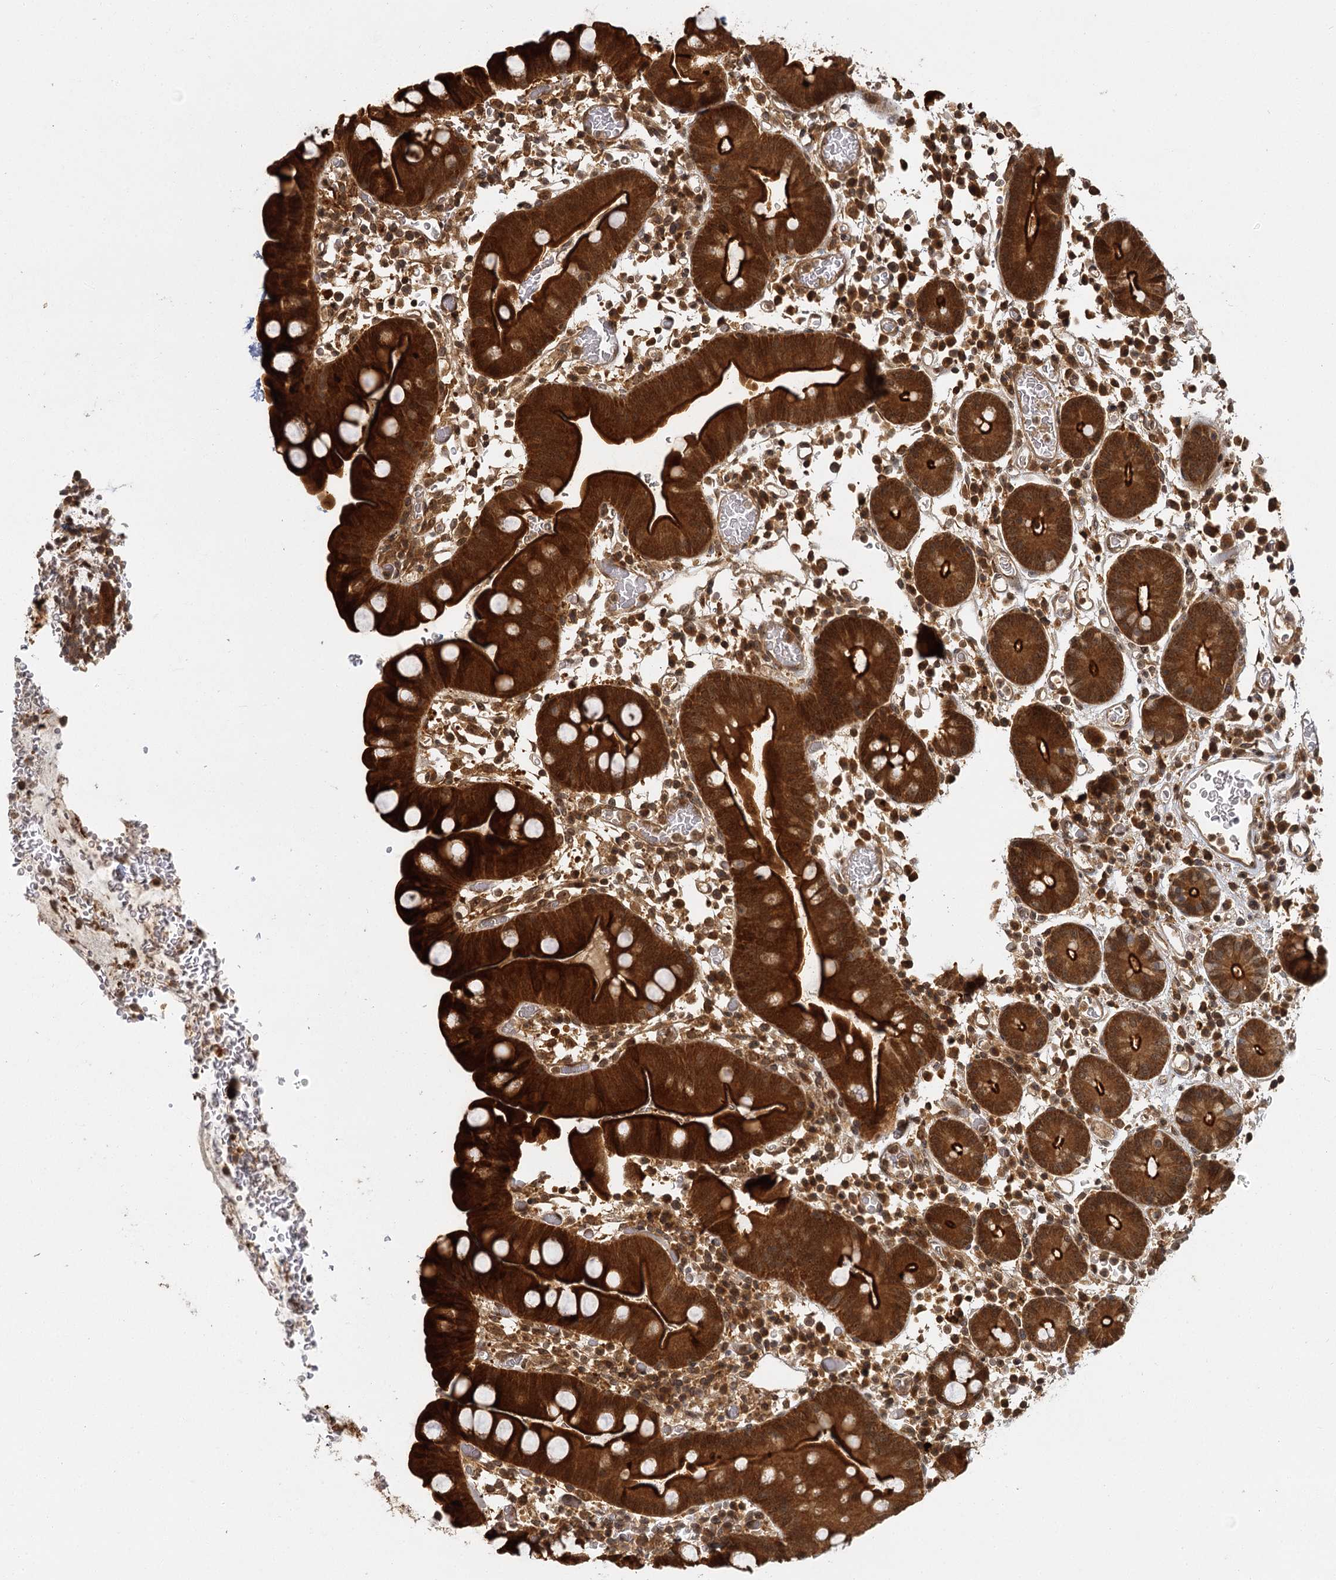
{"staining": {"intensity": "strong", "quantity": ">75%", "location": "cytoplasmic/membranous,nuclear"}, "tissue": "small intestine", "cell_type": "Glandular cells", "image_type": "normal", "snomed": [{"axis": "morphology", "description": "Normal tissue, NOS"}, {"axis": "topography", "description": "Stomach, upper"}, {"axis": "topography", "description": "Stomach, lower"}, {"axis": "topography", "description": "Small intestine"}], "caption": "The immunohistochemical stain labels strong cytoplasmic/membranous,nuclear expression in glandular cells of unremarkable small intestine. (Brightfield microscopy of DAB IHC at high magnification).", "gene": "ZNF549", "patient": {"sex": "male", "age": 68}}